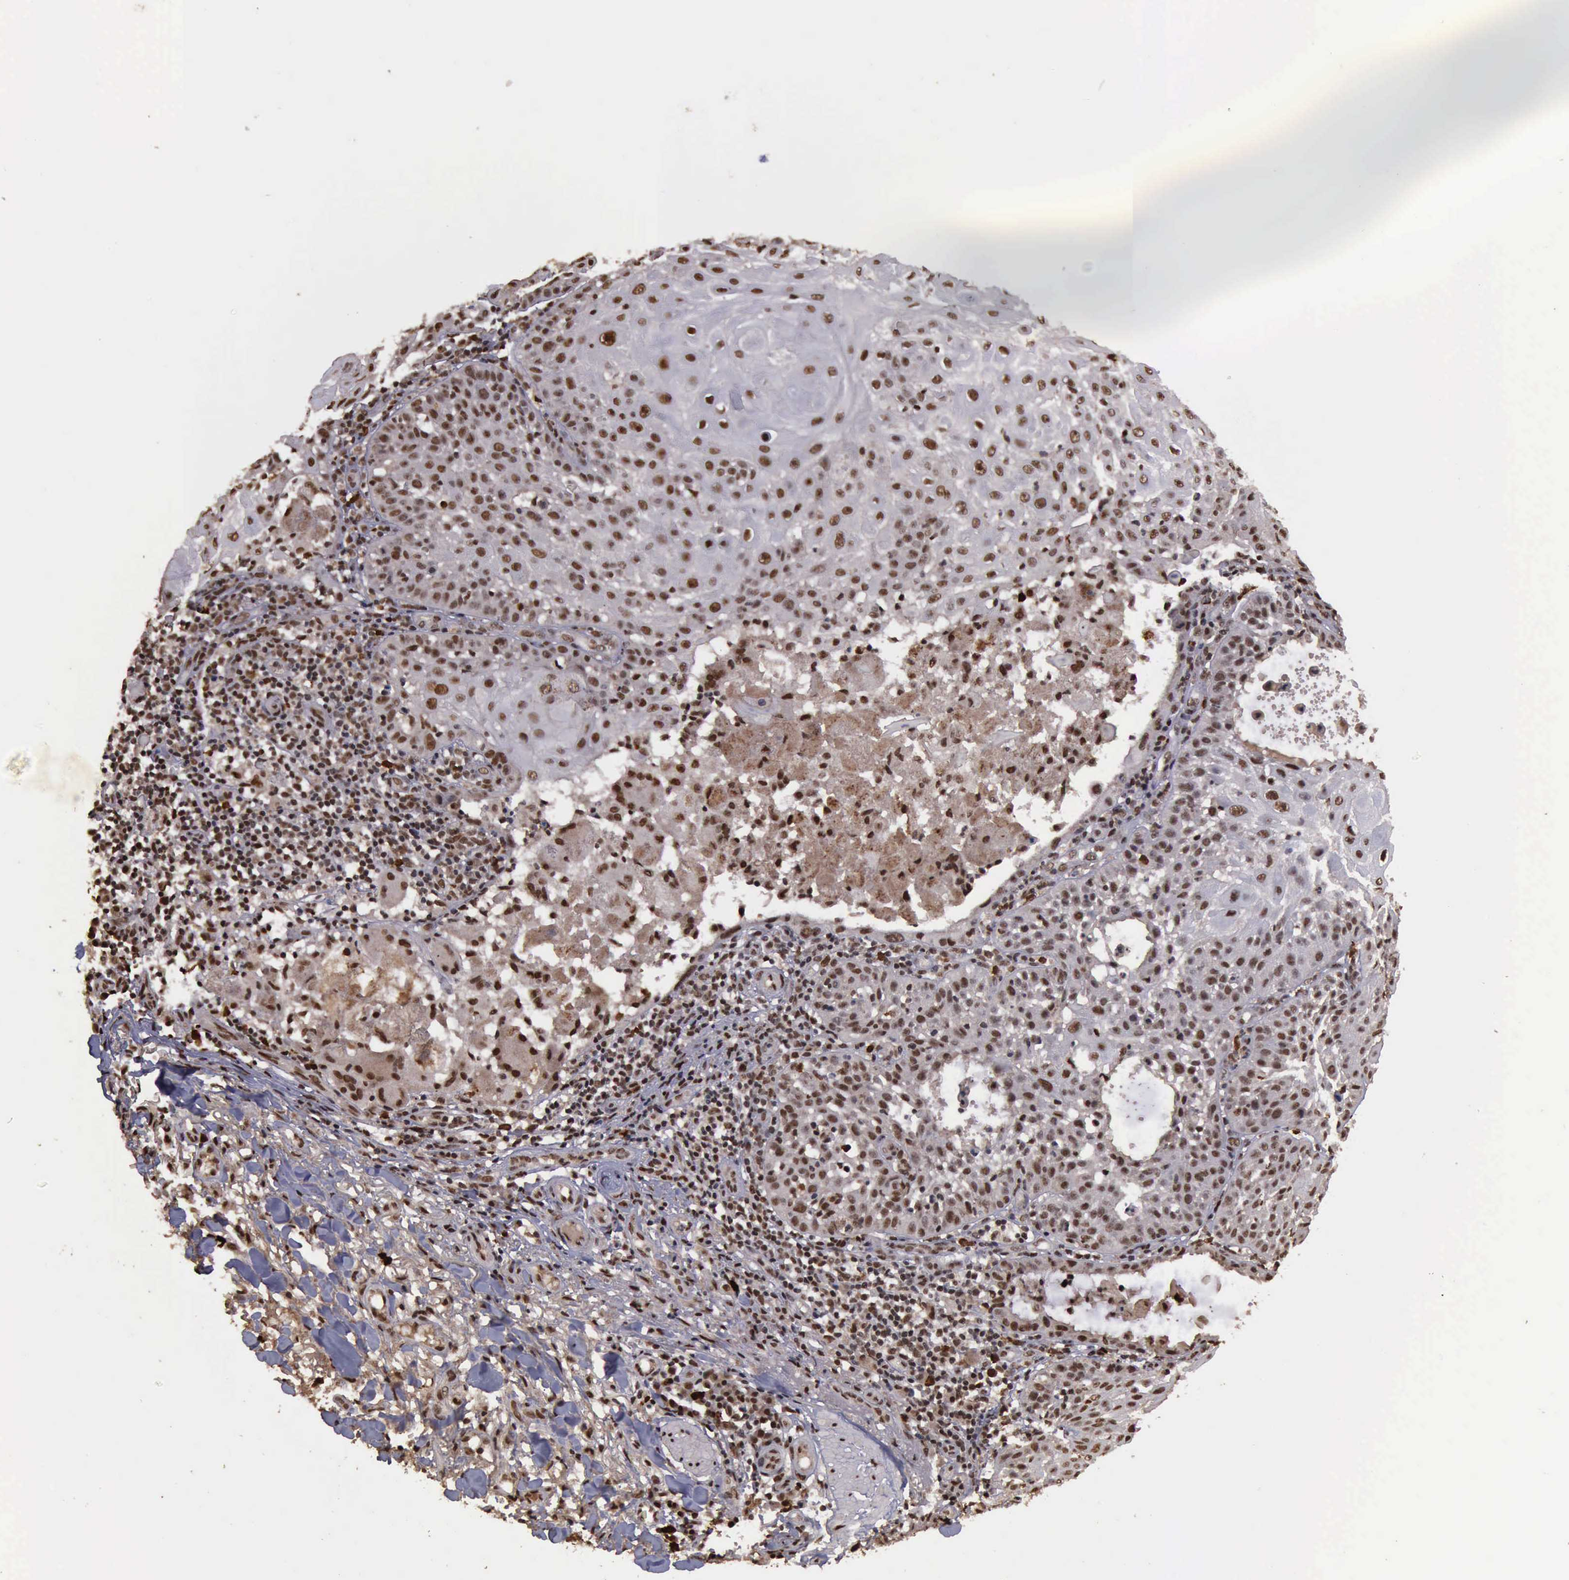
{"staining": {"intensity": "strong", "quantity": ">75%", "location": "nuclear"}, "tissue": "skin cancer", "cell_type": "Tumor cells", "image_type": "cancer", "snomed": [{"axis": "morphology", "description": "Squamous cell carcinoma, NOS"}, {"axis": "topography", "description": "Skin"}], "caption": "Human skin squamous cell carcinoma stained for a protein (brown) reveals strong nuclear positive expression in approximately >75% of tumor cells.", "gene": "TRMT2A", "patient": {"sex": "female", "age": 89}}